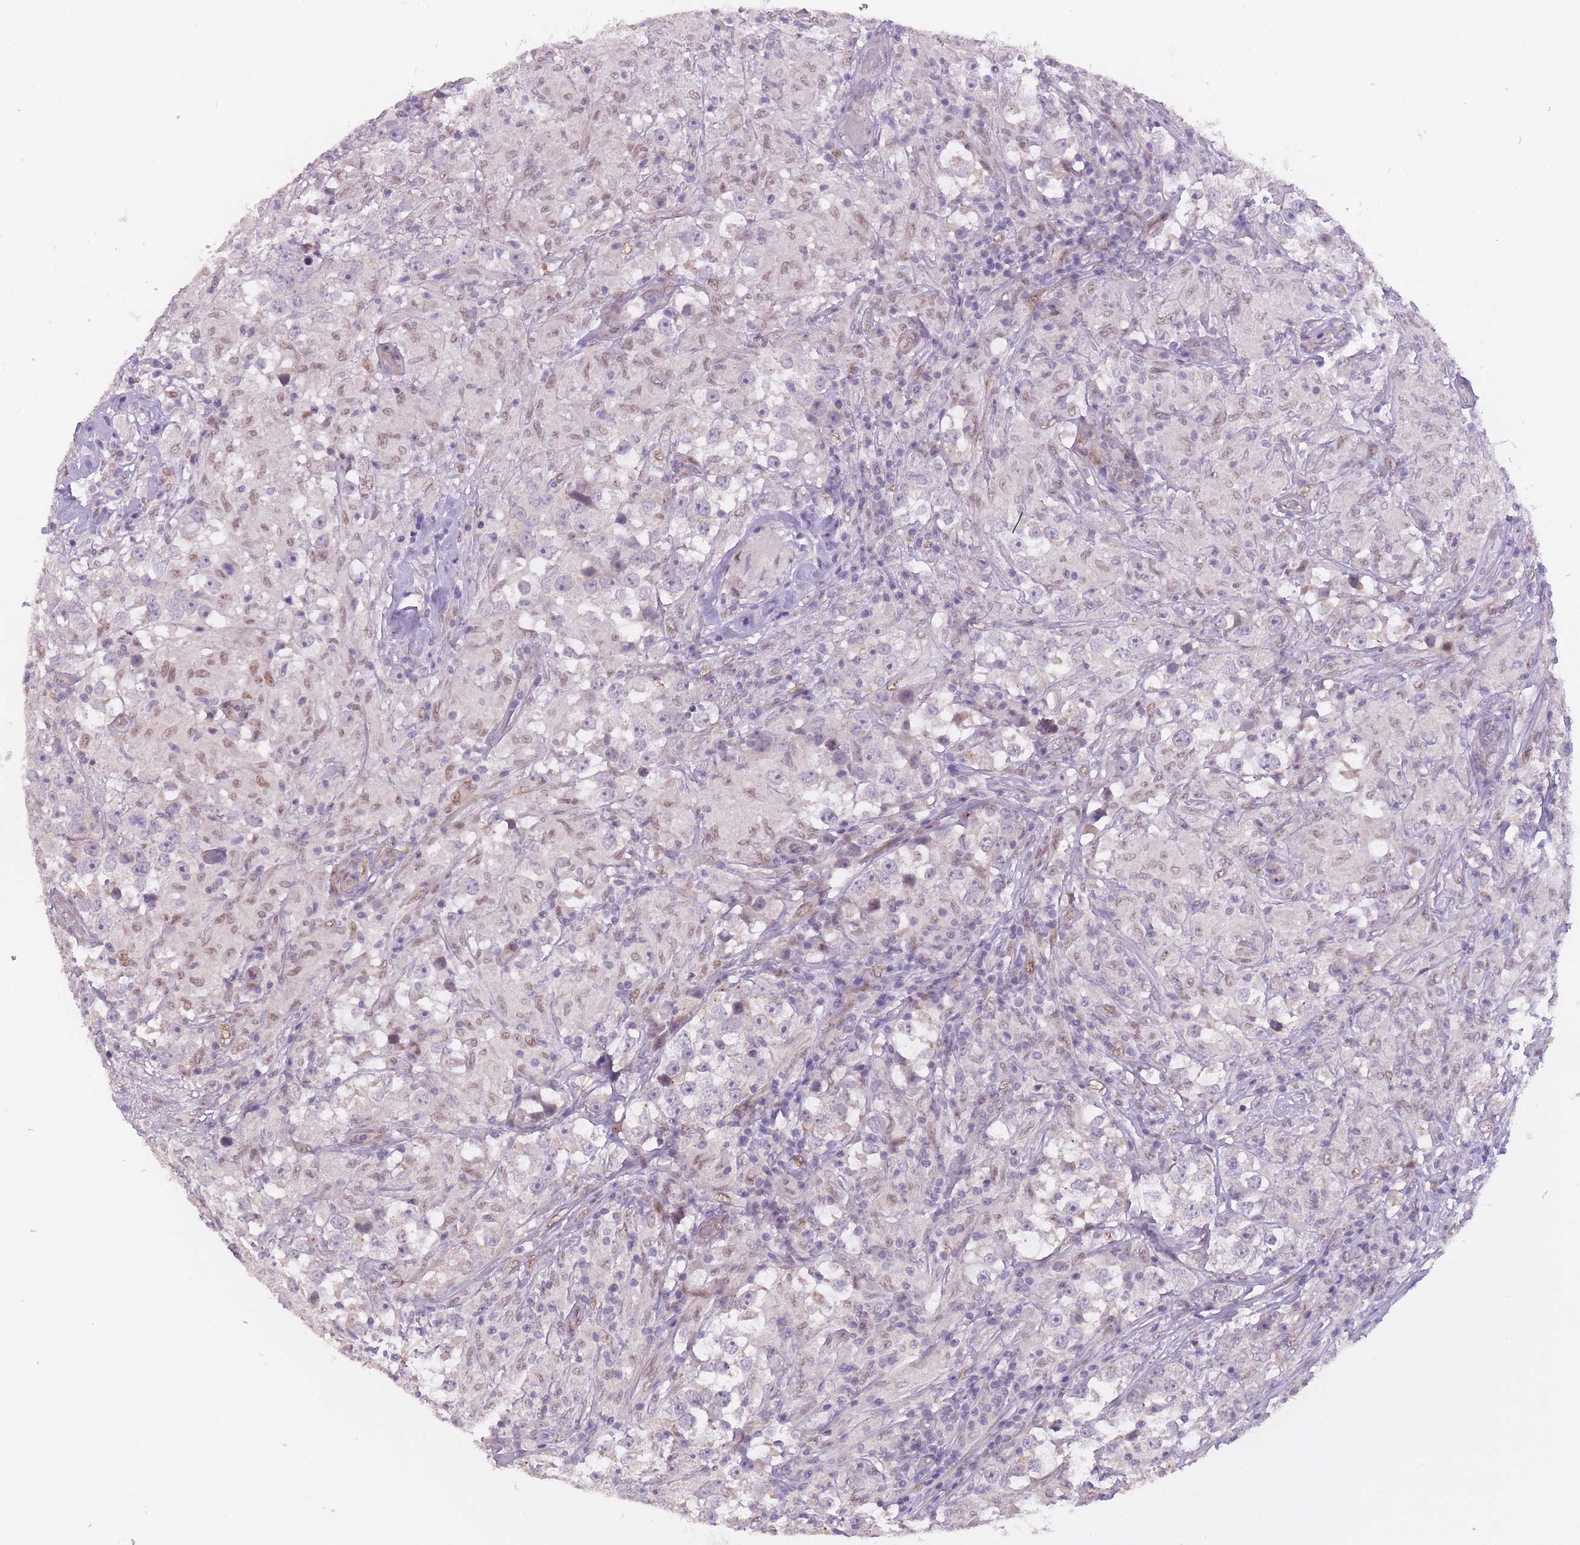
{"staining": {"intensity": "negative", "quantity": "none", "location": "none"}, "tissue": "testis cancer", "cell_type": "Tumor cells", "image_type": "cancer", "snomed": [{"axis": "morphology", "description": "Seminoma, NOS"}, {"axis": "topography", "description": "Testis"}], "caption": "High magnification brightfield microscopy of testis seminoma stained with DAB (3,3'-diaminobenzidine) (brown) and counterstained with hematoxylin (blue): tumor cells show no significant expression.", "gene": "CBX6", "patient": {"sex": "male", "age": 46}}